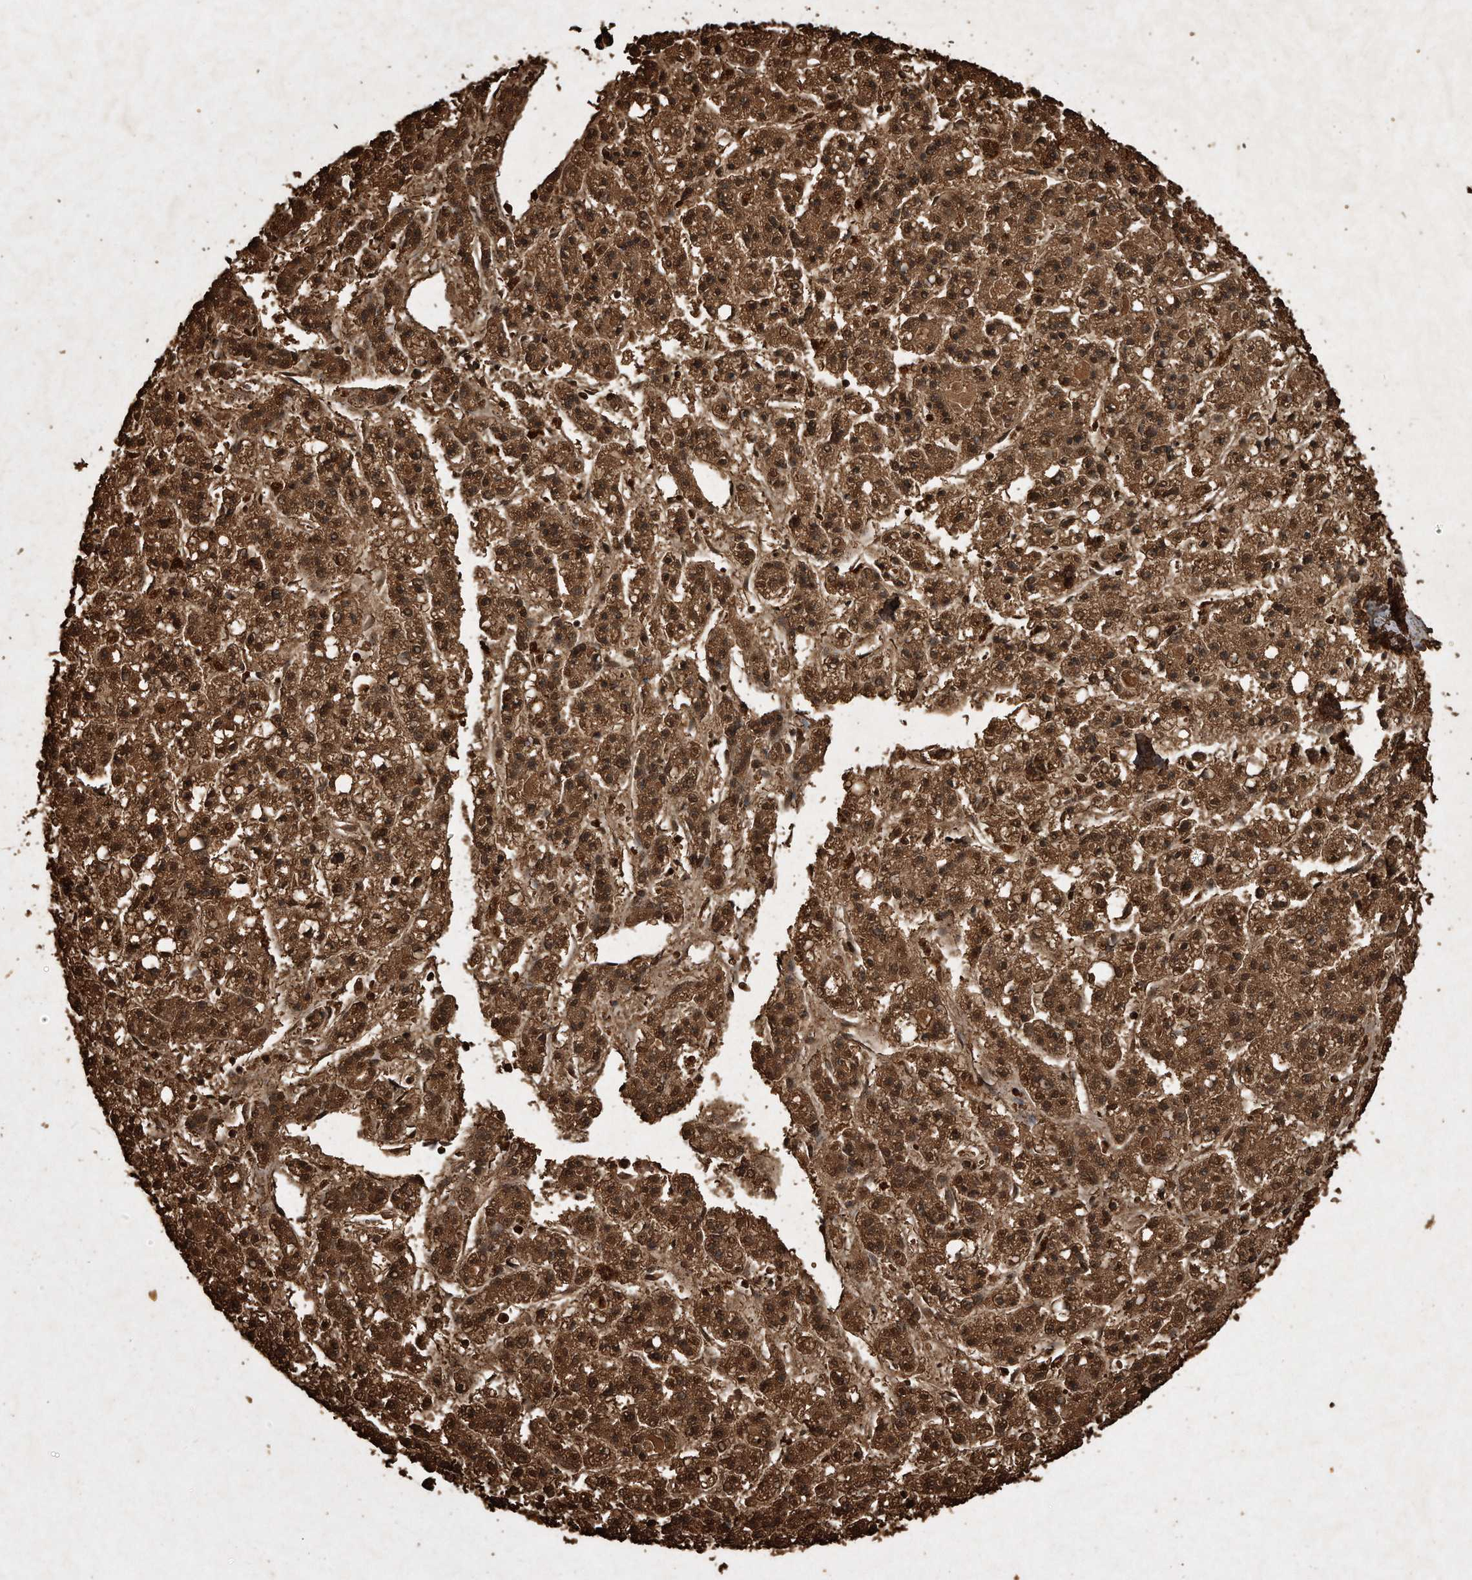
{"staining": {"intensity": "moderate", "quantity": ">75%", "location": "cytoplasmic/membranous,nuclear"}, "tissue": "liver cancer", "cell_type": "Tumor cells", "image_type": "cancer", "snomed": [{"axis": "morphology", "description": "Carcinoma, Hepatocellular, NOS"}, {"axis": "topography", "description": "Liver"}], "caption": "Immunohistochemistry (IHC) of liver cancer demonstrates medium levels of moderate cytoplasmic/membranous and nuclear positivity in approximately >75% of tumor cells.", "gene": "CFLAR", "patient": {"sex": "male", "age": 70}}